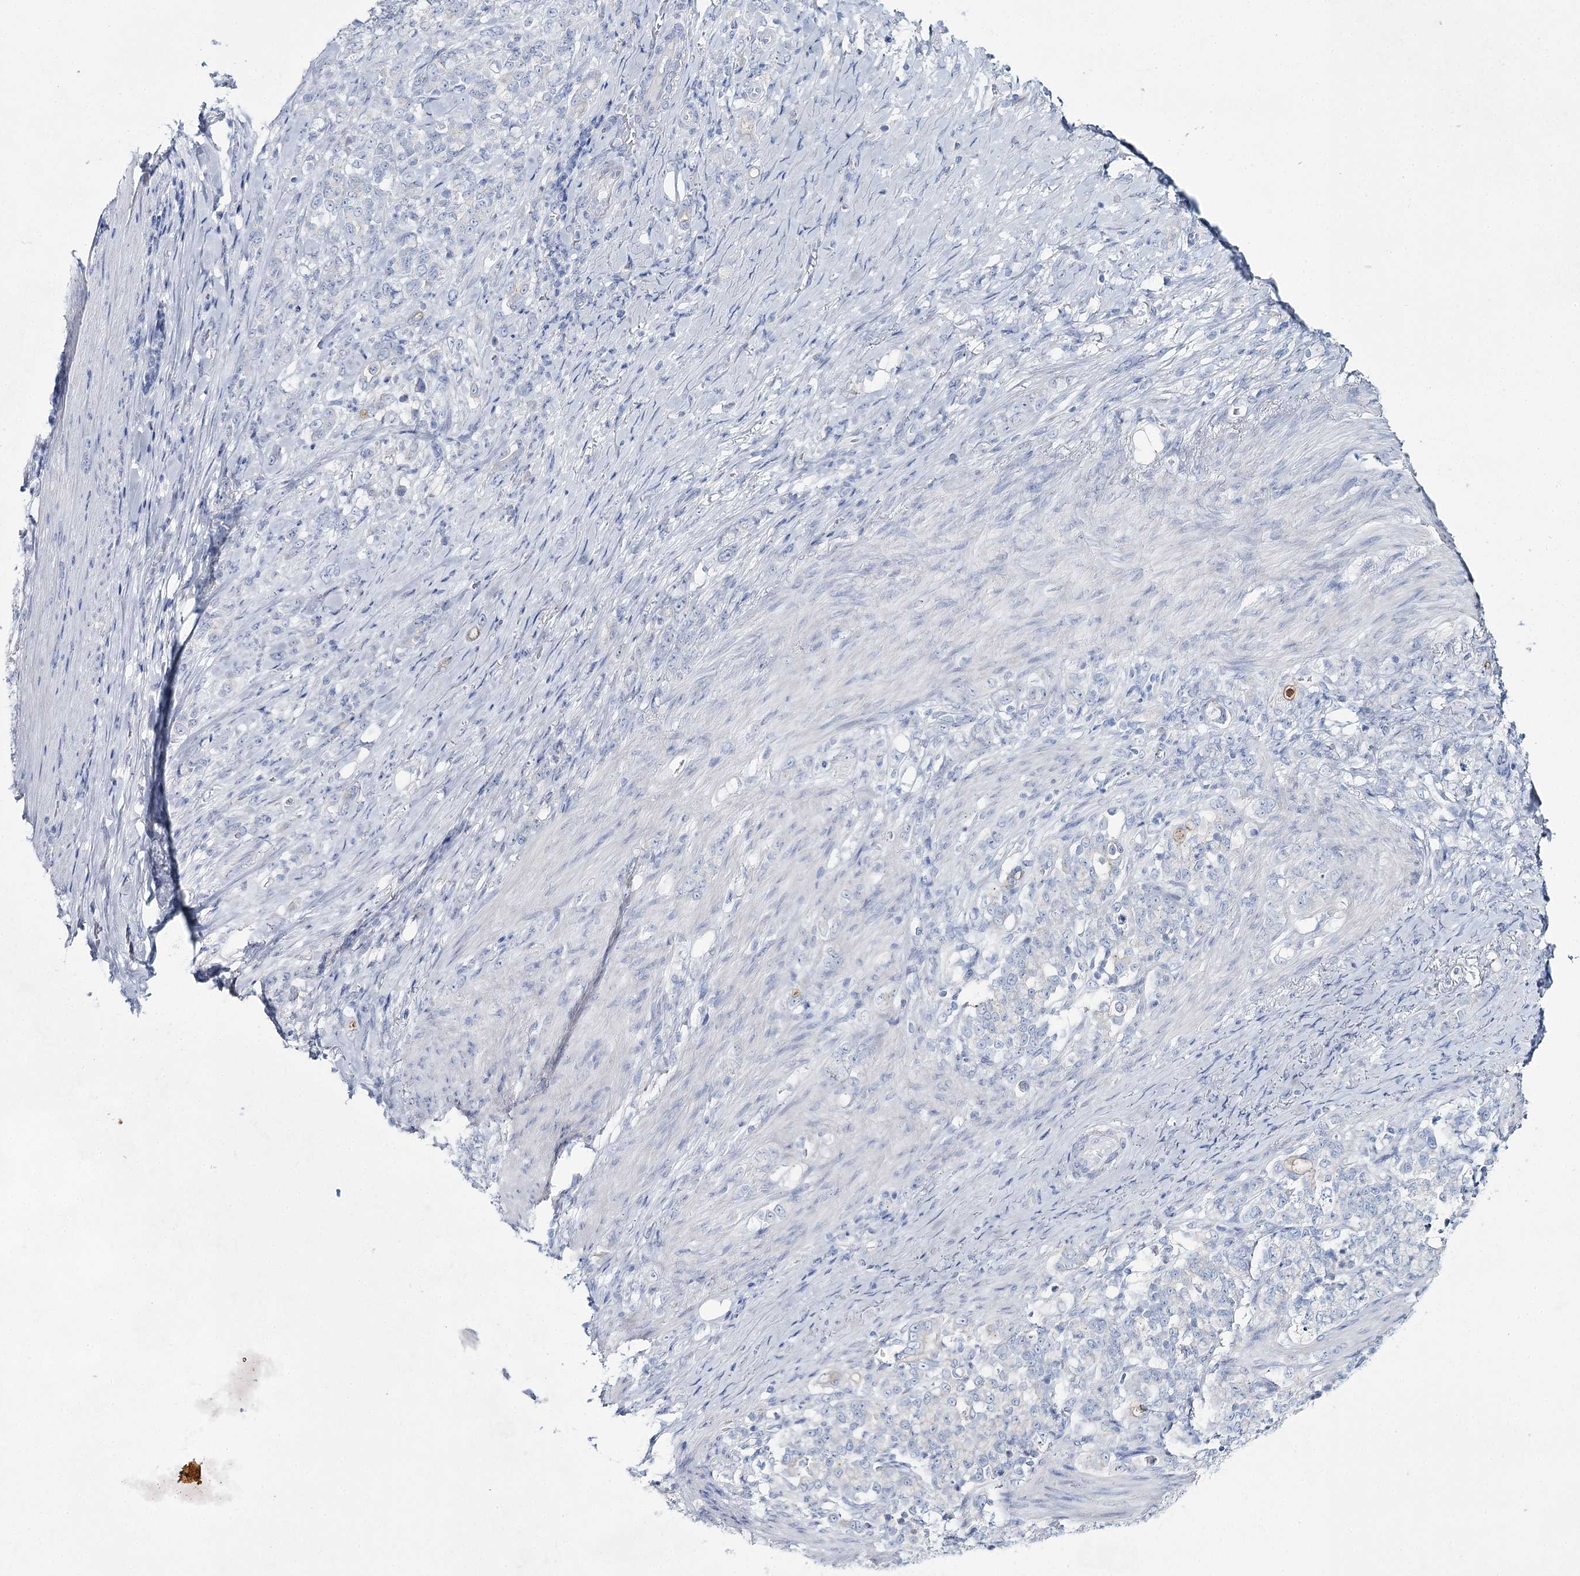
{"staining": {"intensity": "negative", "quantity": "none", "location": "none"}, "tissue": "stomach cancer", "cell_type": "Tumor cells", "image_type": "cancer", "snomed": [{"axis": "morphology", "description": "Adenocarcinoma, NOS"}, {"axis": "topography", "description": "Stomach"}], "caption": "Tumor cells are negative for protein expression in human stomach adenocarcinoma.", "gene": "SLC17A2", "patient": {"sex": "female", "age": 79}}